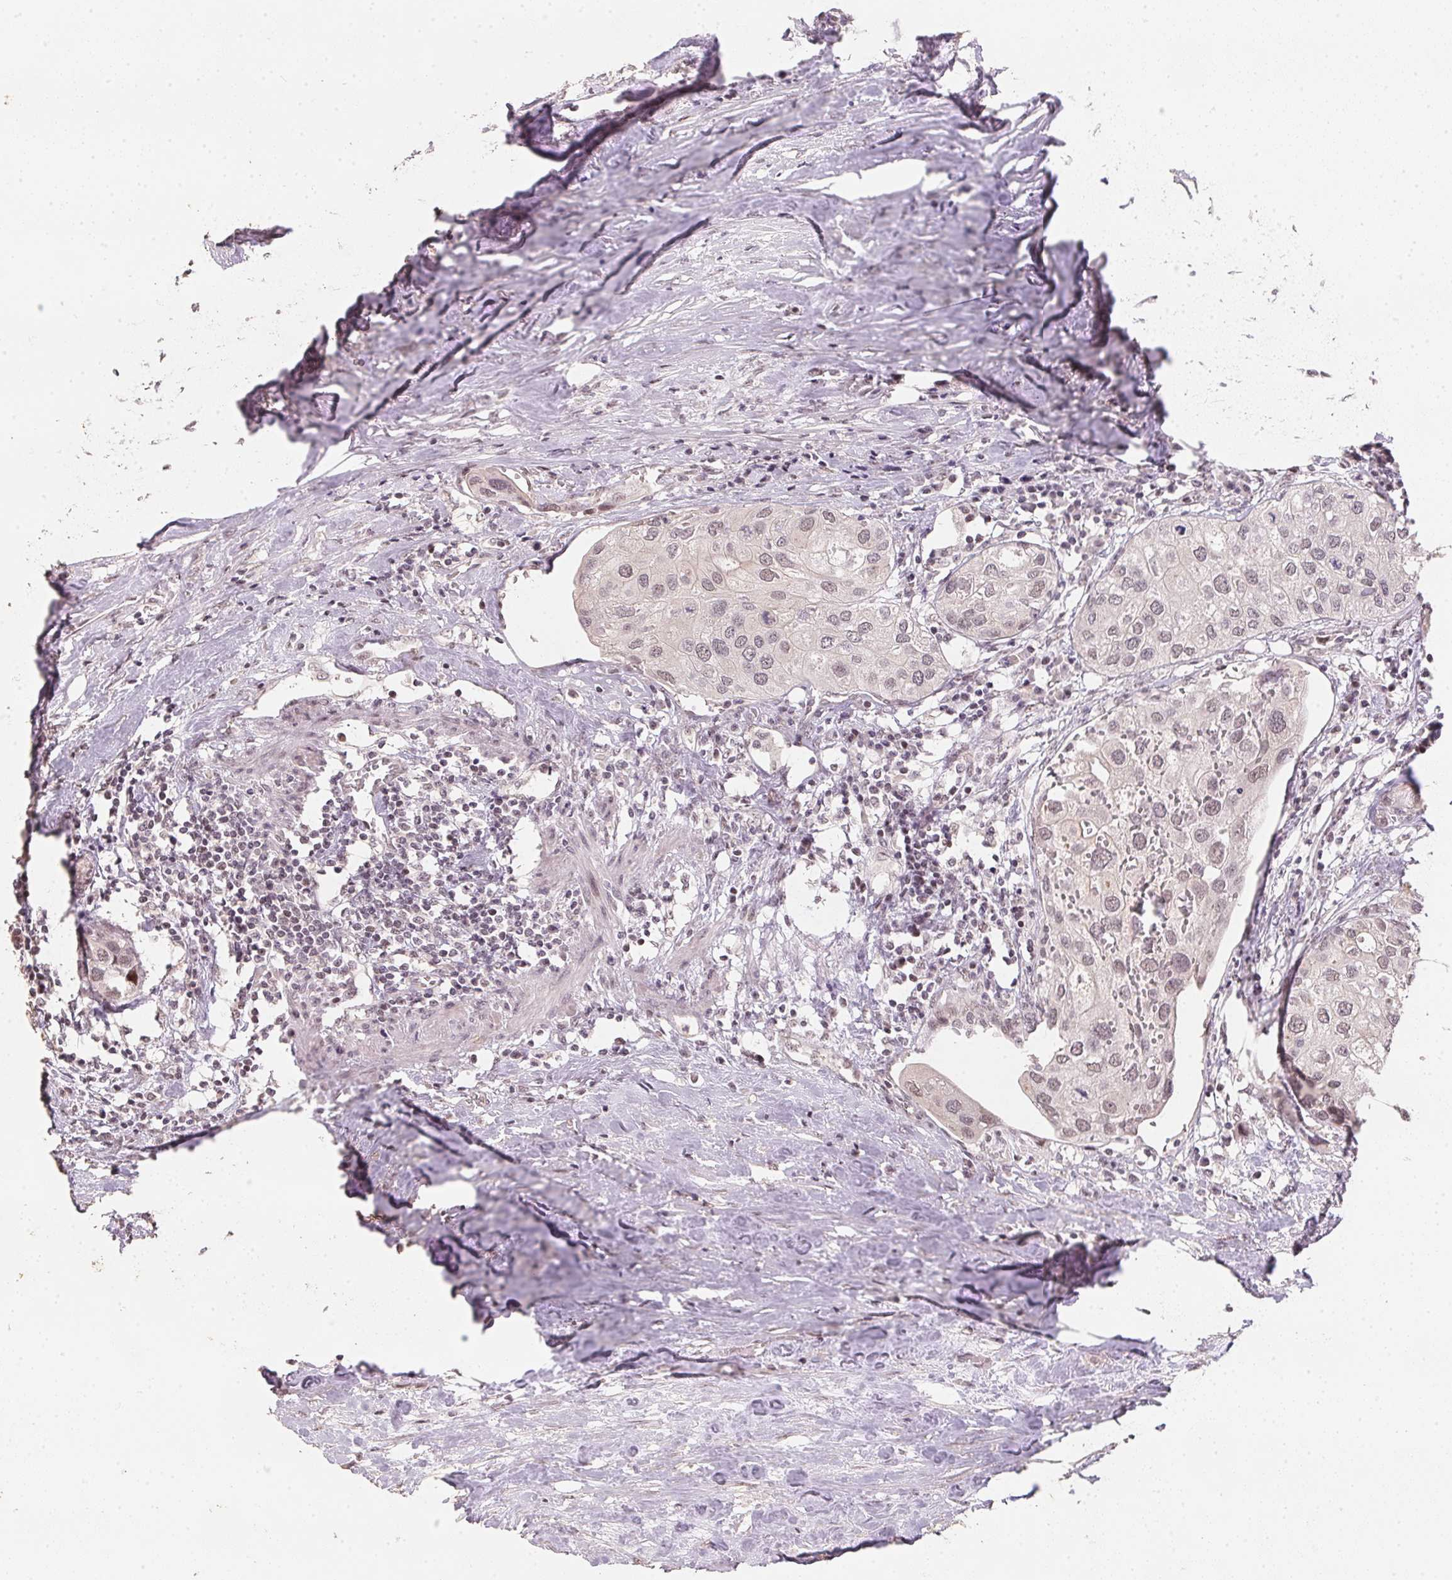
{"staining": {"intensity": "weak", "quantity": "<25%", "location": "nuclear"}, "tissue": "urothelial cancer", "cell_type": "Tumor cells", "image_type": "cancer", "snomed": [{"axis": "morphology", "description": "Urothelial carcinoma, High grade"}, {"axis": "topography", "description": "Urinary bladder"}], "caption": "Immunohistochemistry of human urothelial carcinoma (high-grade) reveals no positivity in tumor cells. (Immunohistochemistry (ihc), brightfield microscopy, high magnification).", "gene": "KDM4D", "patient": {"sex": "male", "age": 64}}